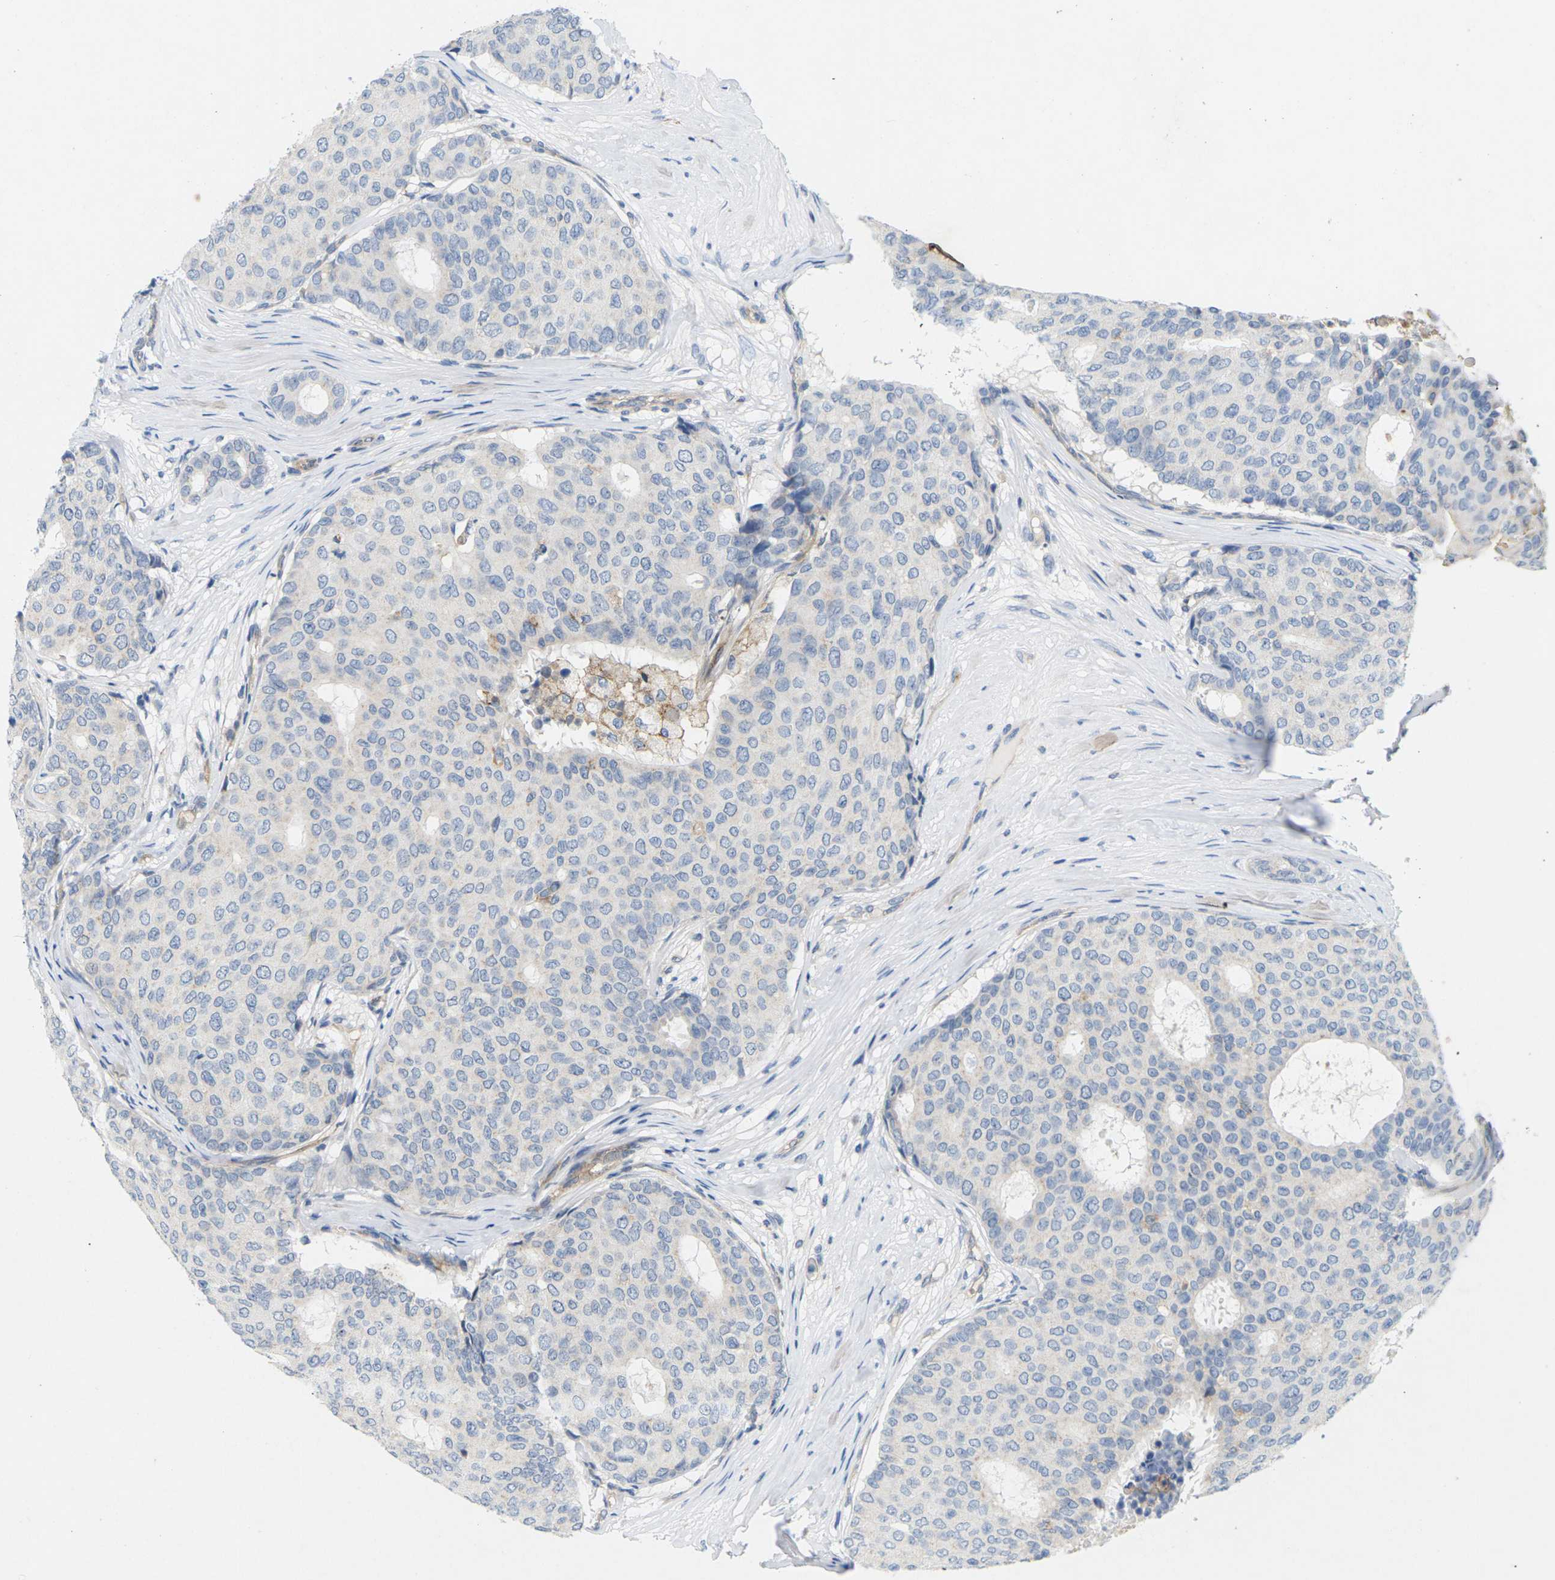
{"staining": {"intensity": "negative", "quantity": "none", "location": "none"}, "tissue": "breast cancer", "cell_type": "Tumor cells", "image_type": "cancer", "snomed": [{"axis": "morphology", "description": "Duct carcinoma"}, {"axis": "topography", "description": "Breast"}], "caption": "Micrograph shows no protein staining in tumor cells of breast invasive ductal carcinoma tissue.", "gene": "ITGA5", "patient": {"sex": "female", "age": 75}}